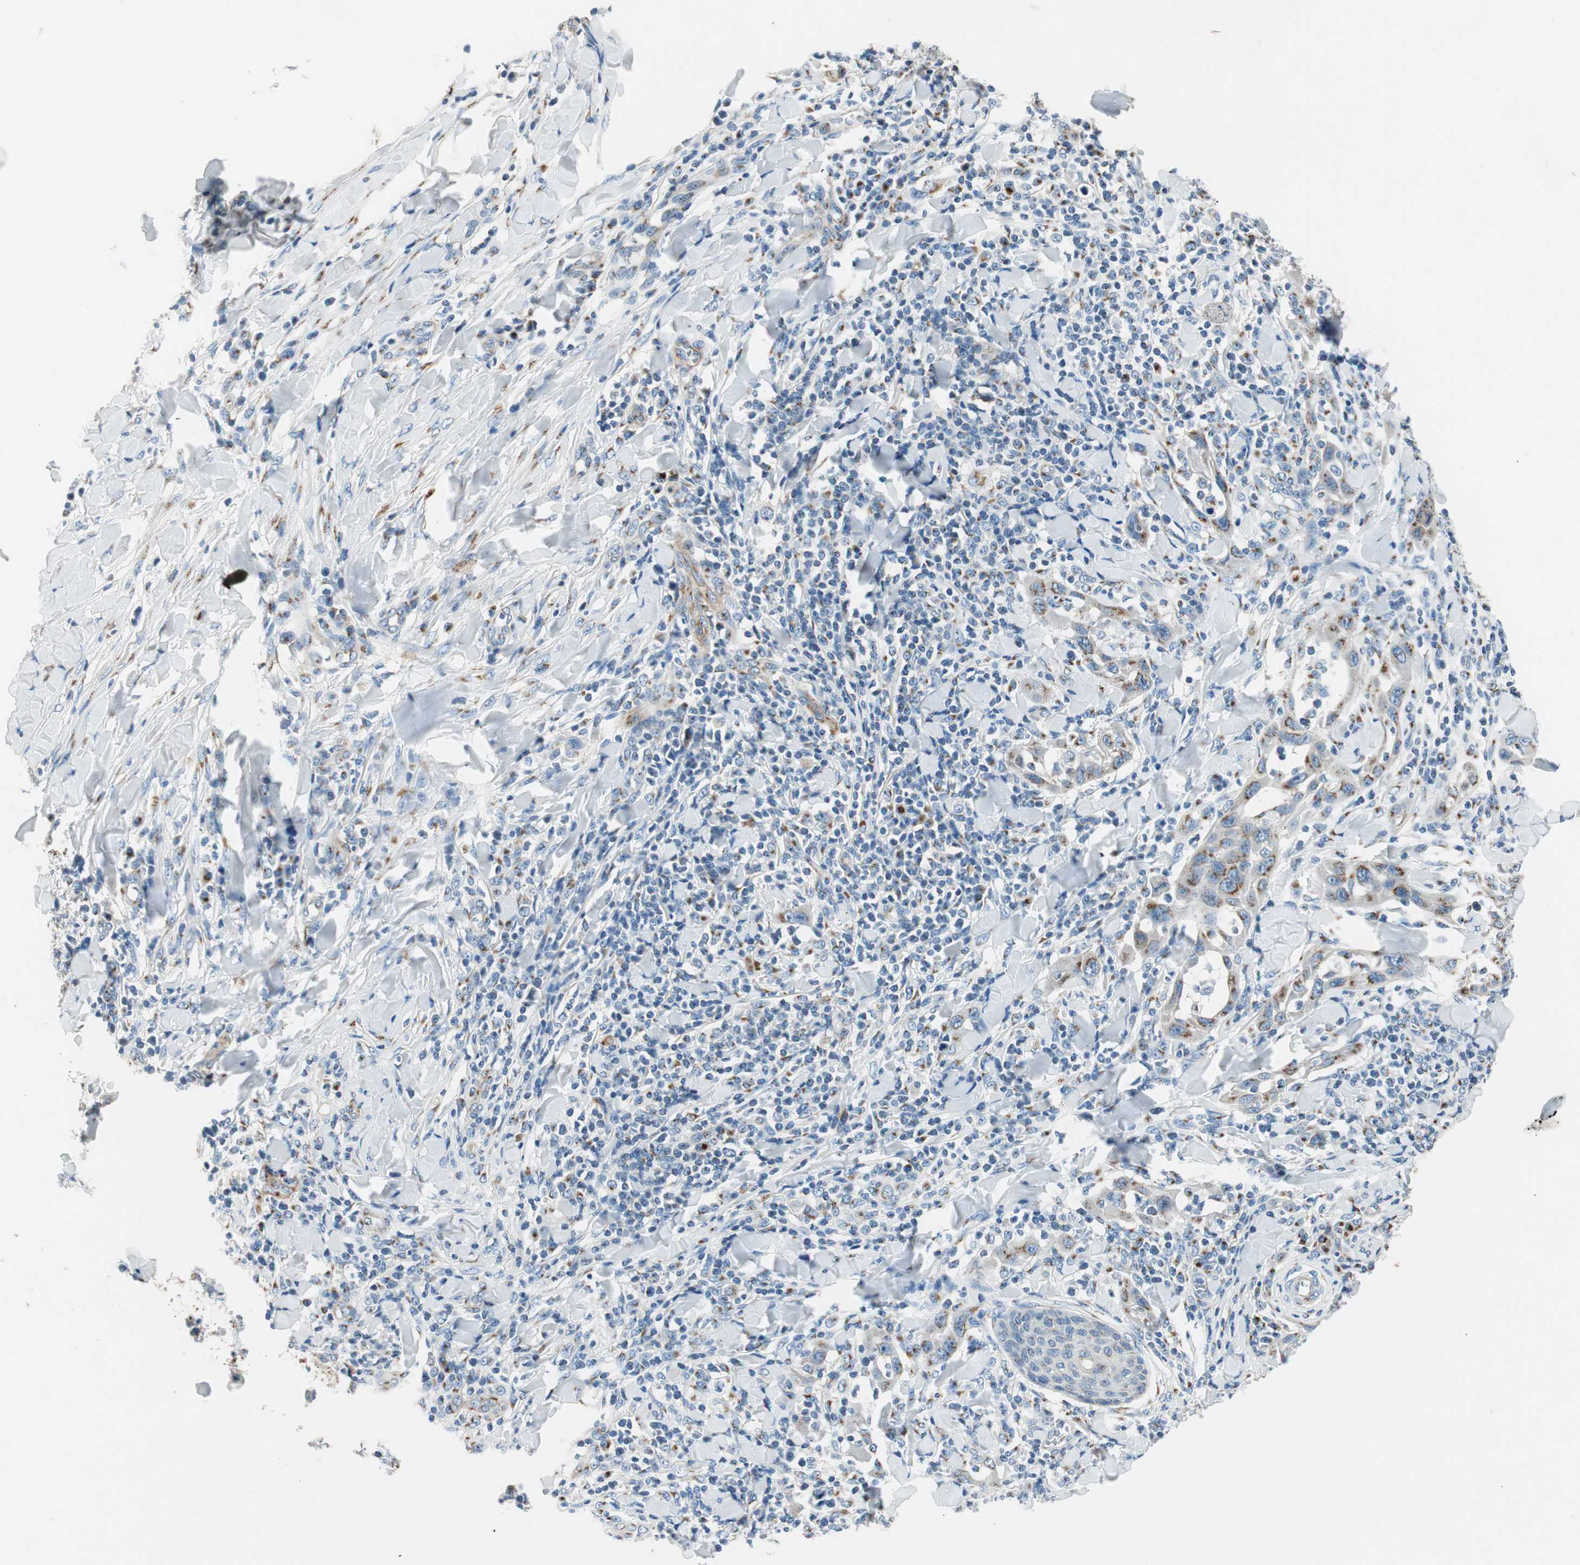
{"staining": {"intensity": "moderate", "quantity": ">75%", "location": "cytoplasmic/membranous"}, "tissue": "skin cancer", "cell_type": "Tumor cells", "image_type": "cancer", "snomed": [{"axis": "morphology", "description": "Squamous cell carcinoma, NOS"}, {"axis": "topography", "description": "Skin"}], "caption": "DAB immunohistochemical staining of skin cancer (squamous cell carcinoma) shows moderate cytoplasmic/membranous protein staining in approximately >75% of tumor cells.", "gene": "TMF1", "patient": {"sex": "male", "age": 24}}